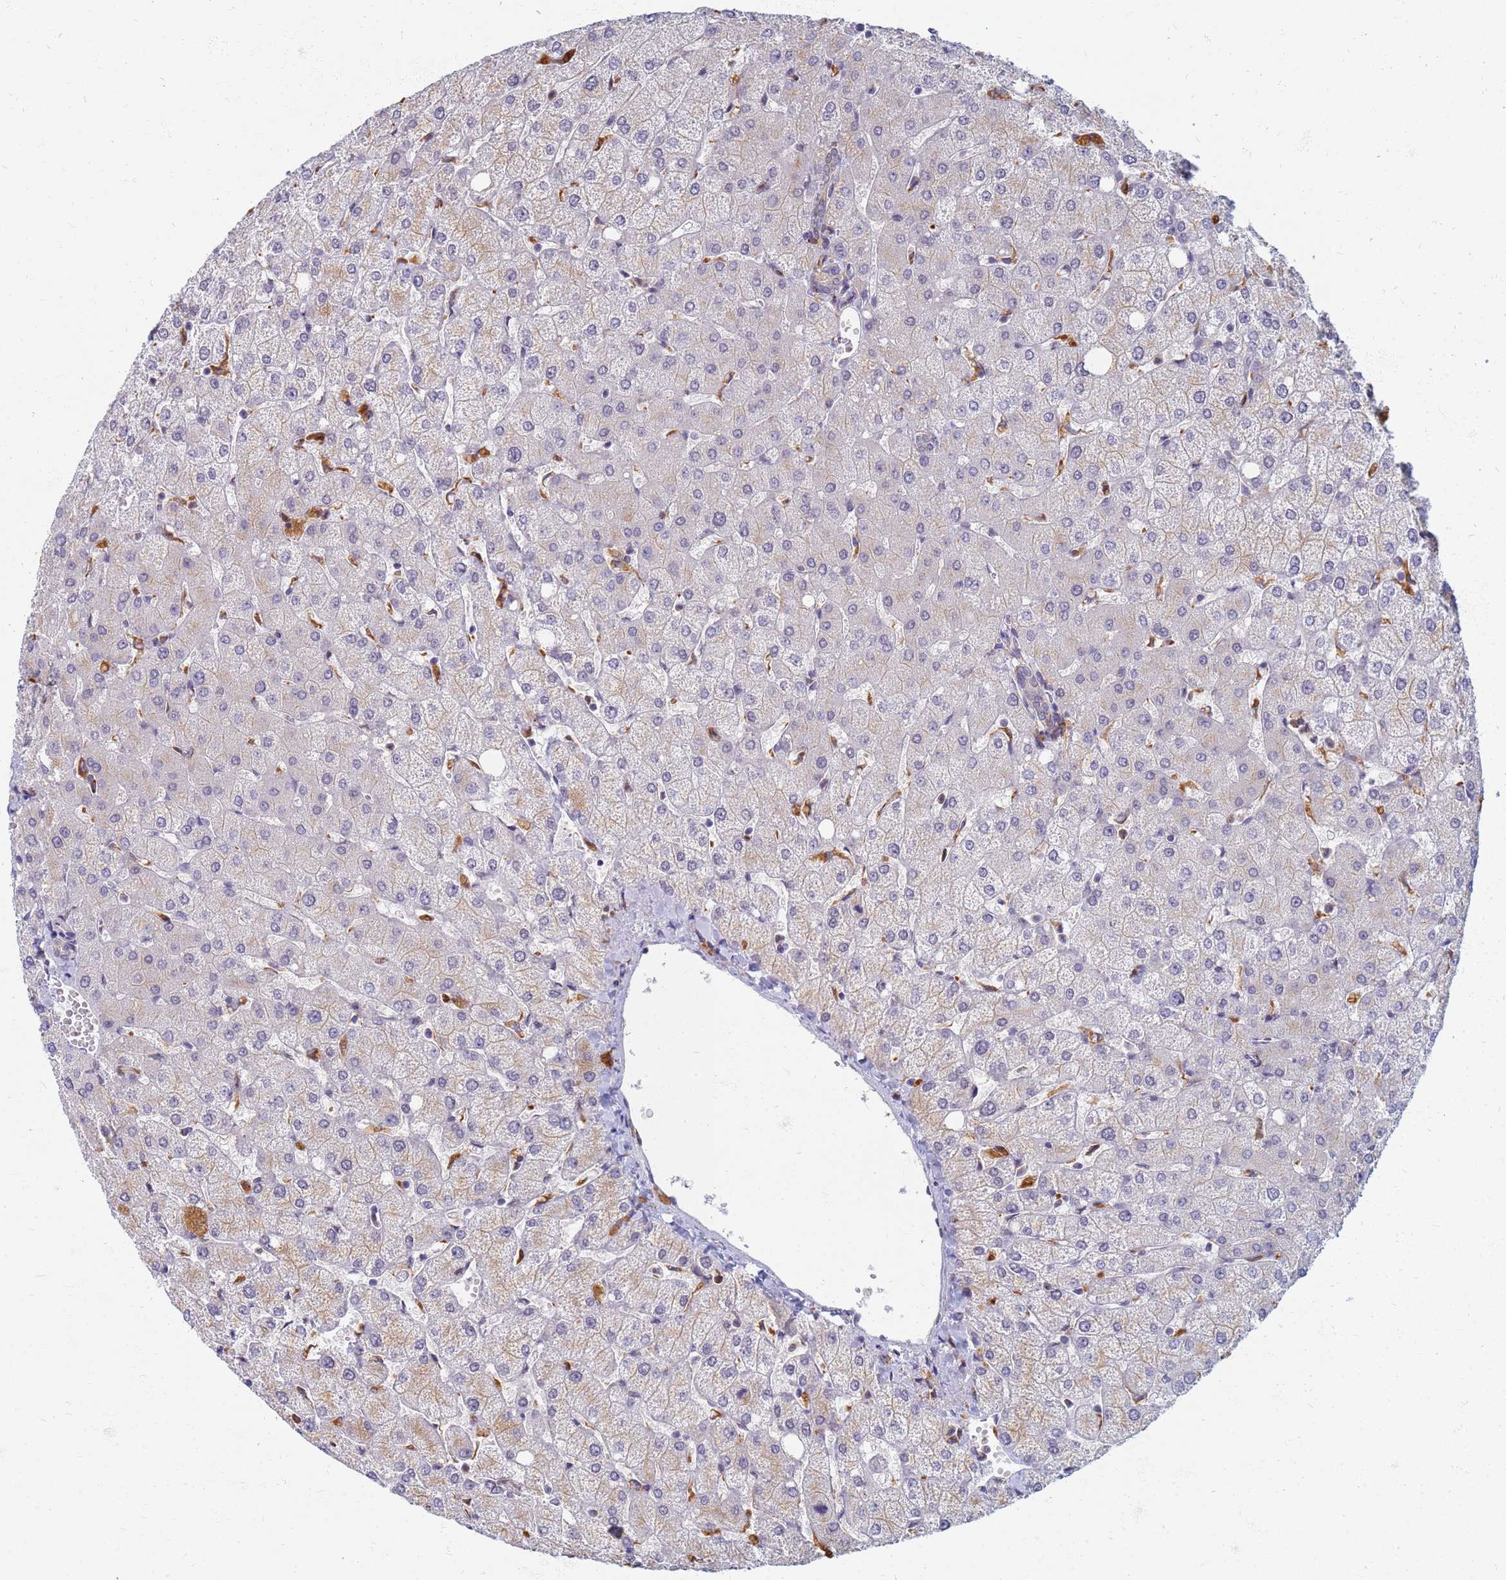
{"staining": {"intensity": "negative", "quantity": "none", "location": "none"}, "tissue": "liver", "cell_type": "Cholangiocytes", "image_type": "normal", "snomed": [{"axis": "morphology", "description": "Normal tissue, NOS"}, {"axis": "topography", "description": "Liver"}], "caption": "DAB (3,3'-diaminobenzidine) immunohistochemical staining of unremarkable liver demonstrates no significant expression in cholangiocytes.", "gene": "ATP6V1E1", "patient": {"sex": "female", "age": 54}}